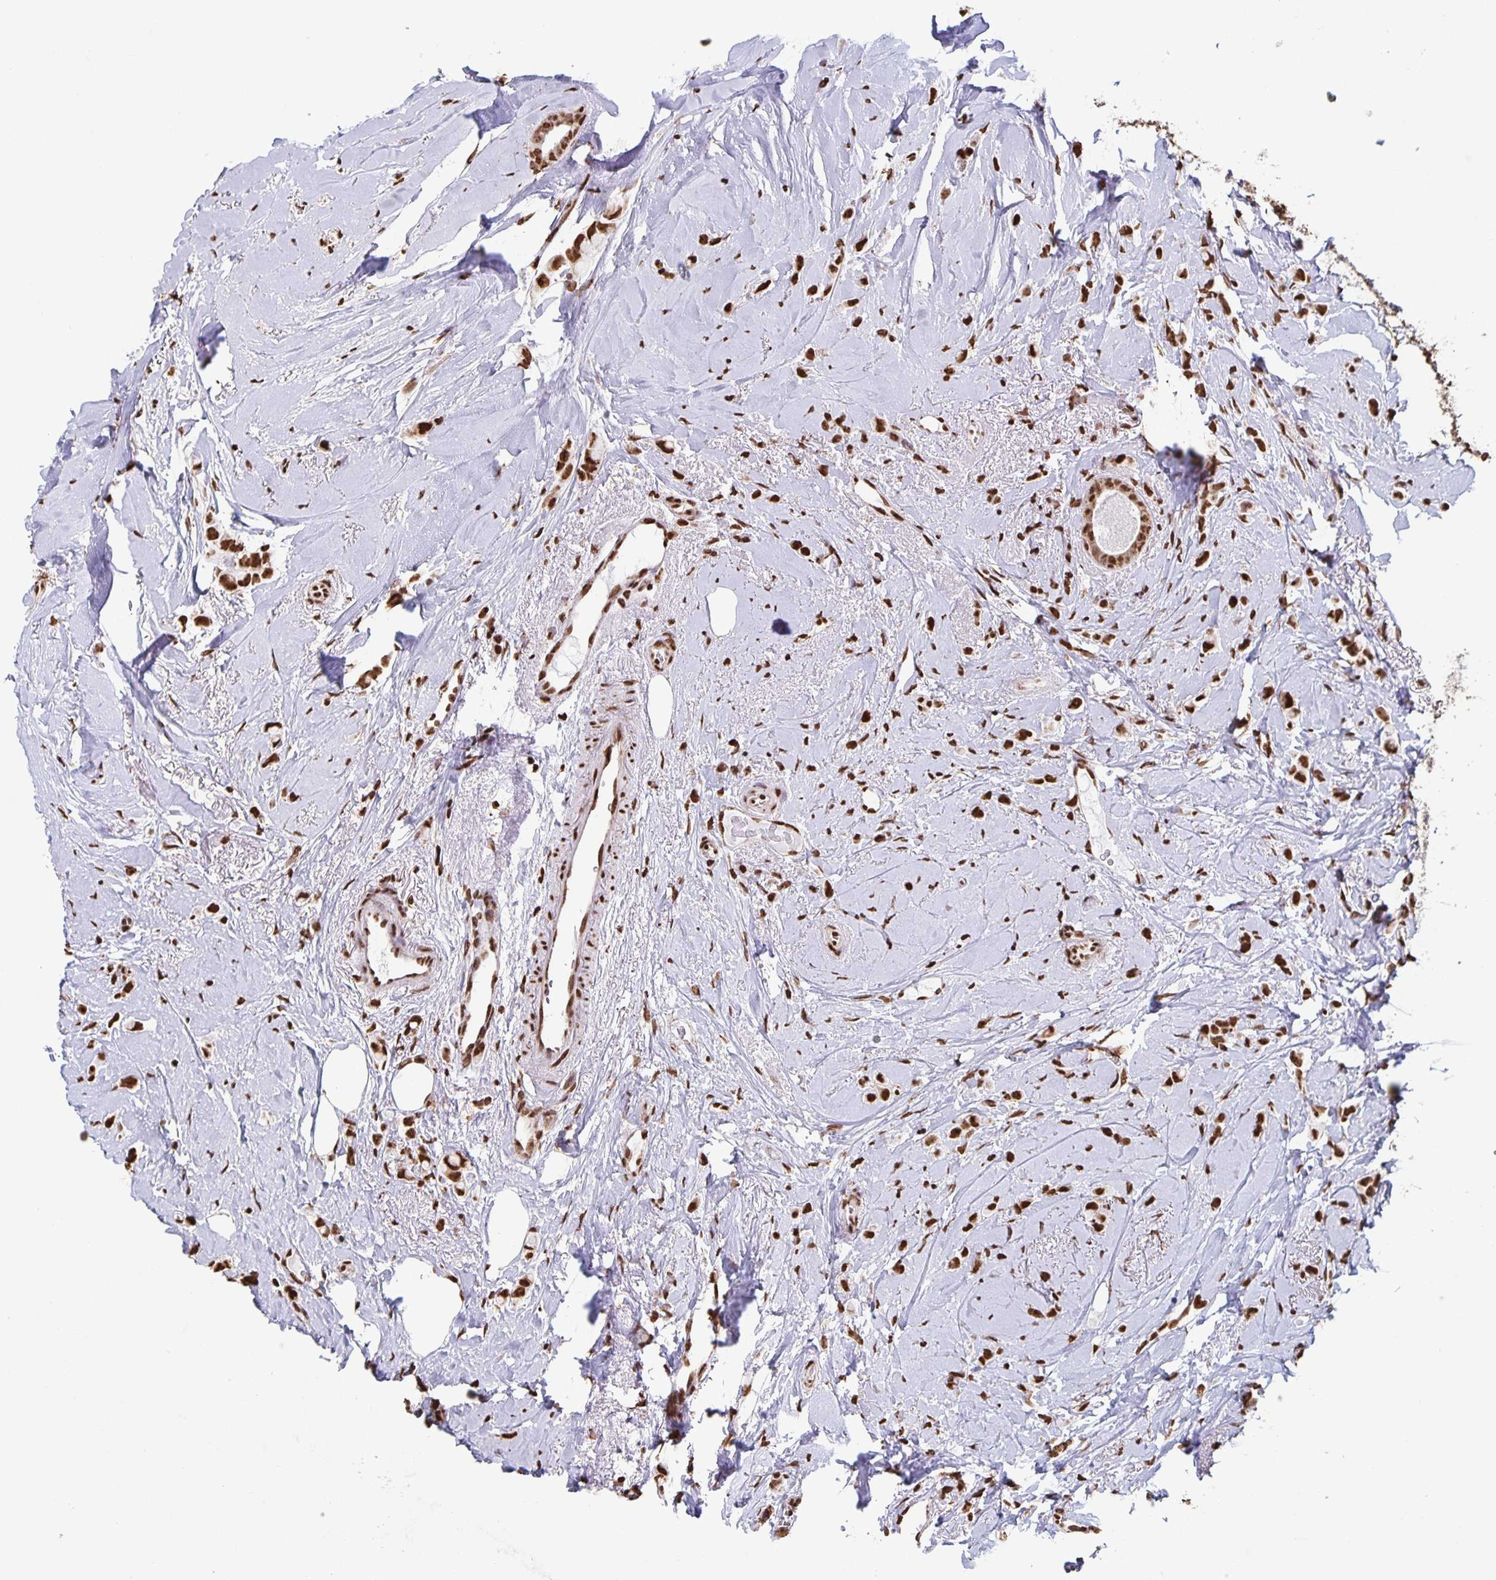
{"staining": {"intensity": "strong", "quantity": ">75%", "location": "nuclear"}, "tissue": "breast cancer", "cell_type": "Tumor cells", "image_type": "cancer", "snomed": [{"axis": "morphology", "description": "Lobular carcinoma"}, {"axis": "topography", "description": "Breast"}], "caption": "Protein staining exhibits strong nuclear expression in approximately >75% of tumor cells in lobular carcinoma (breast).", "gene": "DUT", "patient": {"sex": "female", "age": 66}}